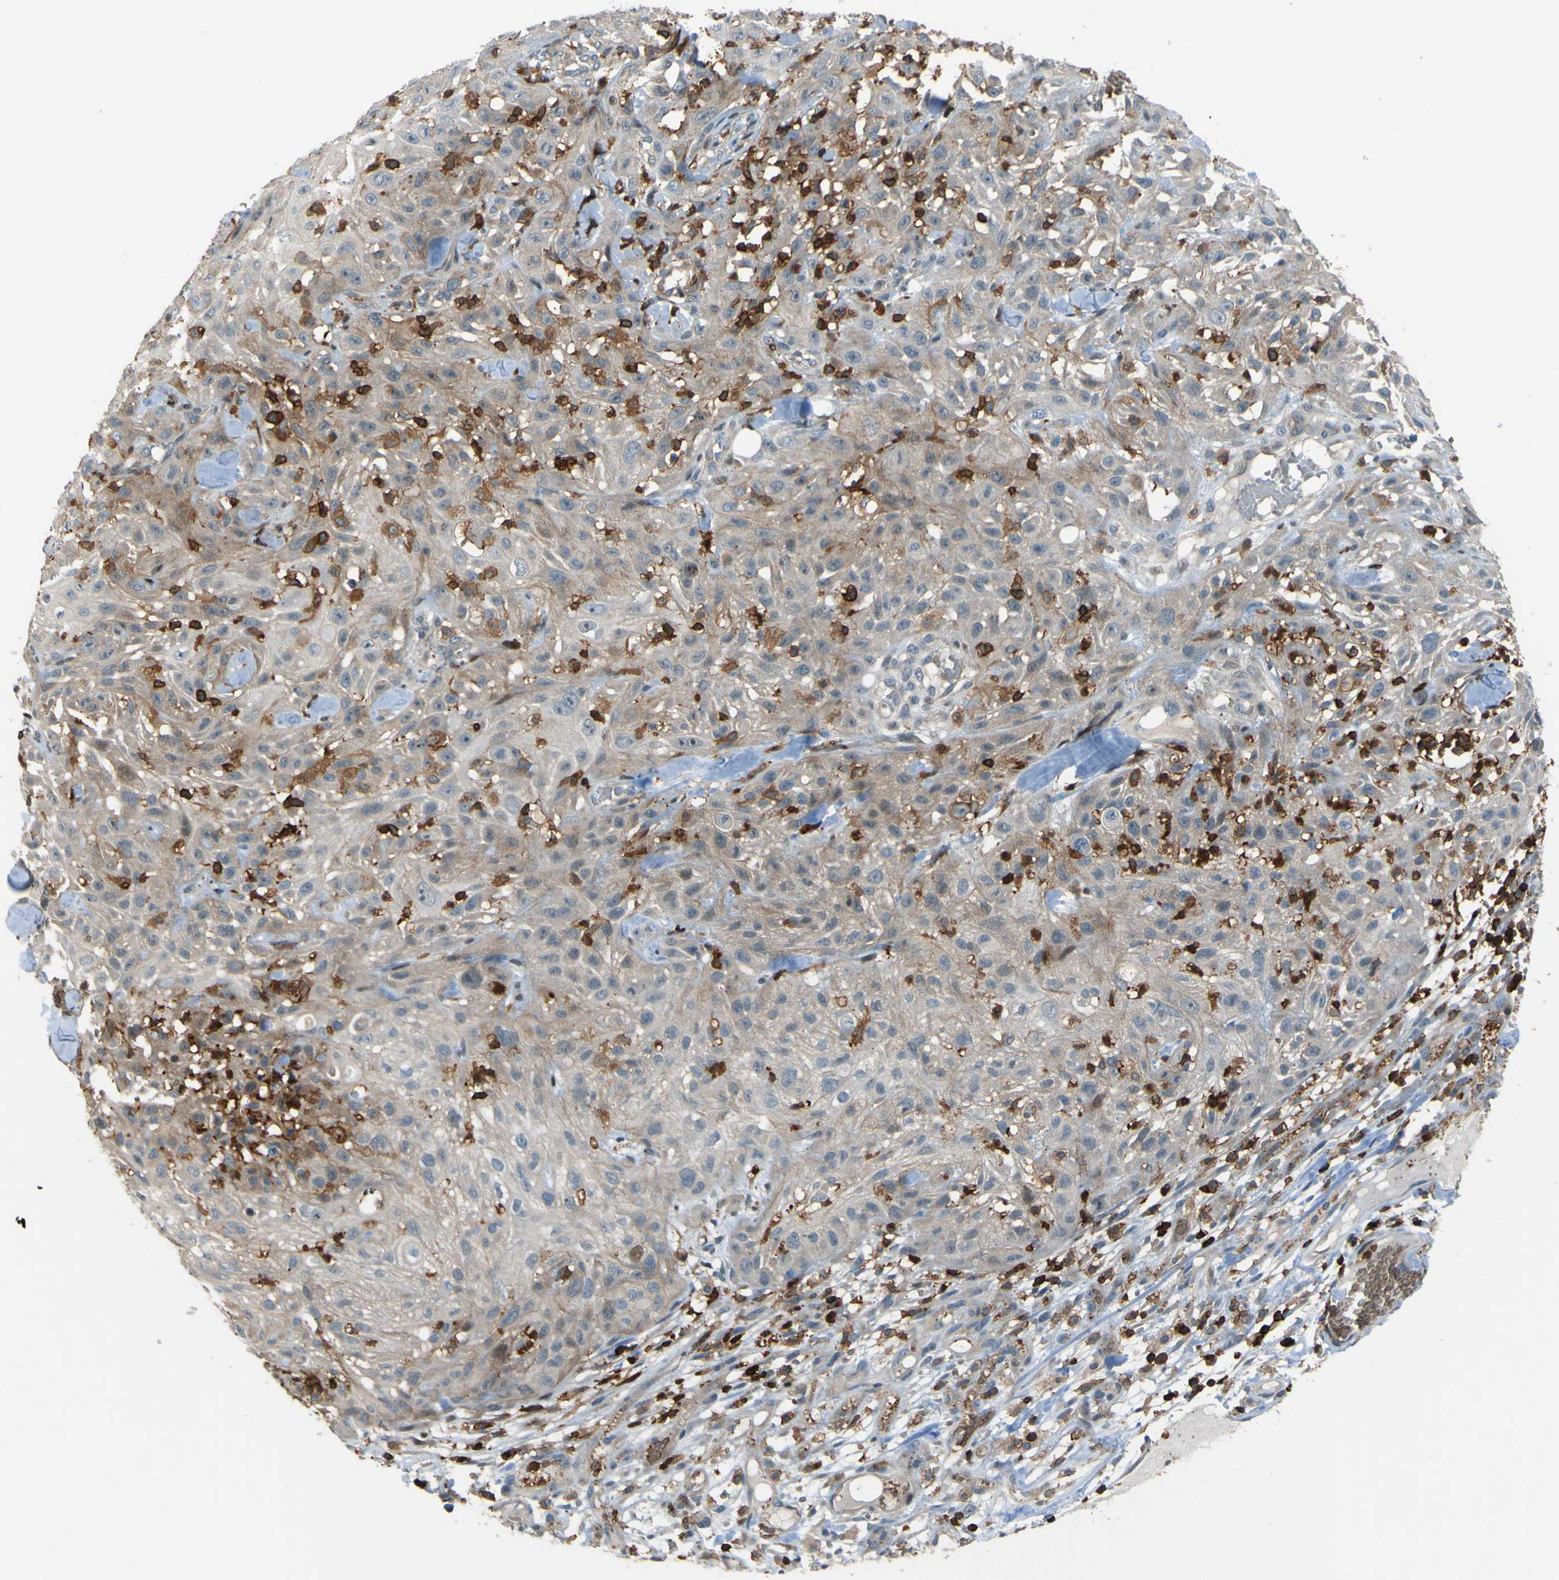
{"staining": {"intensity": "weak", "quantity": "25%-75%", "location": "cytoplasmic/membranous"}, "tissue": "skin cancer", "cell_type": "Tumor cells", "image_type": "cancer", "snomed": [{"axis": "morphology", "description": "Squamous cell carcinoma, NOS"}, {"axis": "topography", "description": "Skin"}], "caption": "Immunohistochemical staining of squamous cell carcinoma (skin) exhibits low levels of weak cytoplasmic/membranous protein staining in approximately 25%-75% of tumor cells.", "gene": "PCDHB5", "patient": {"sex": "male", "age": 75}}